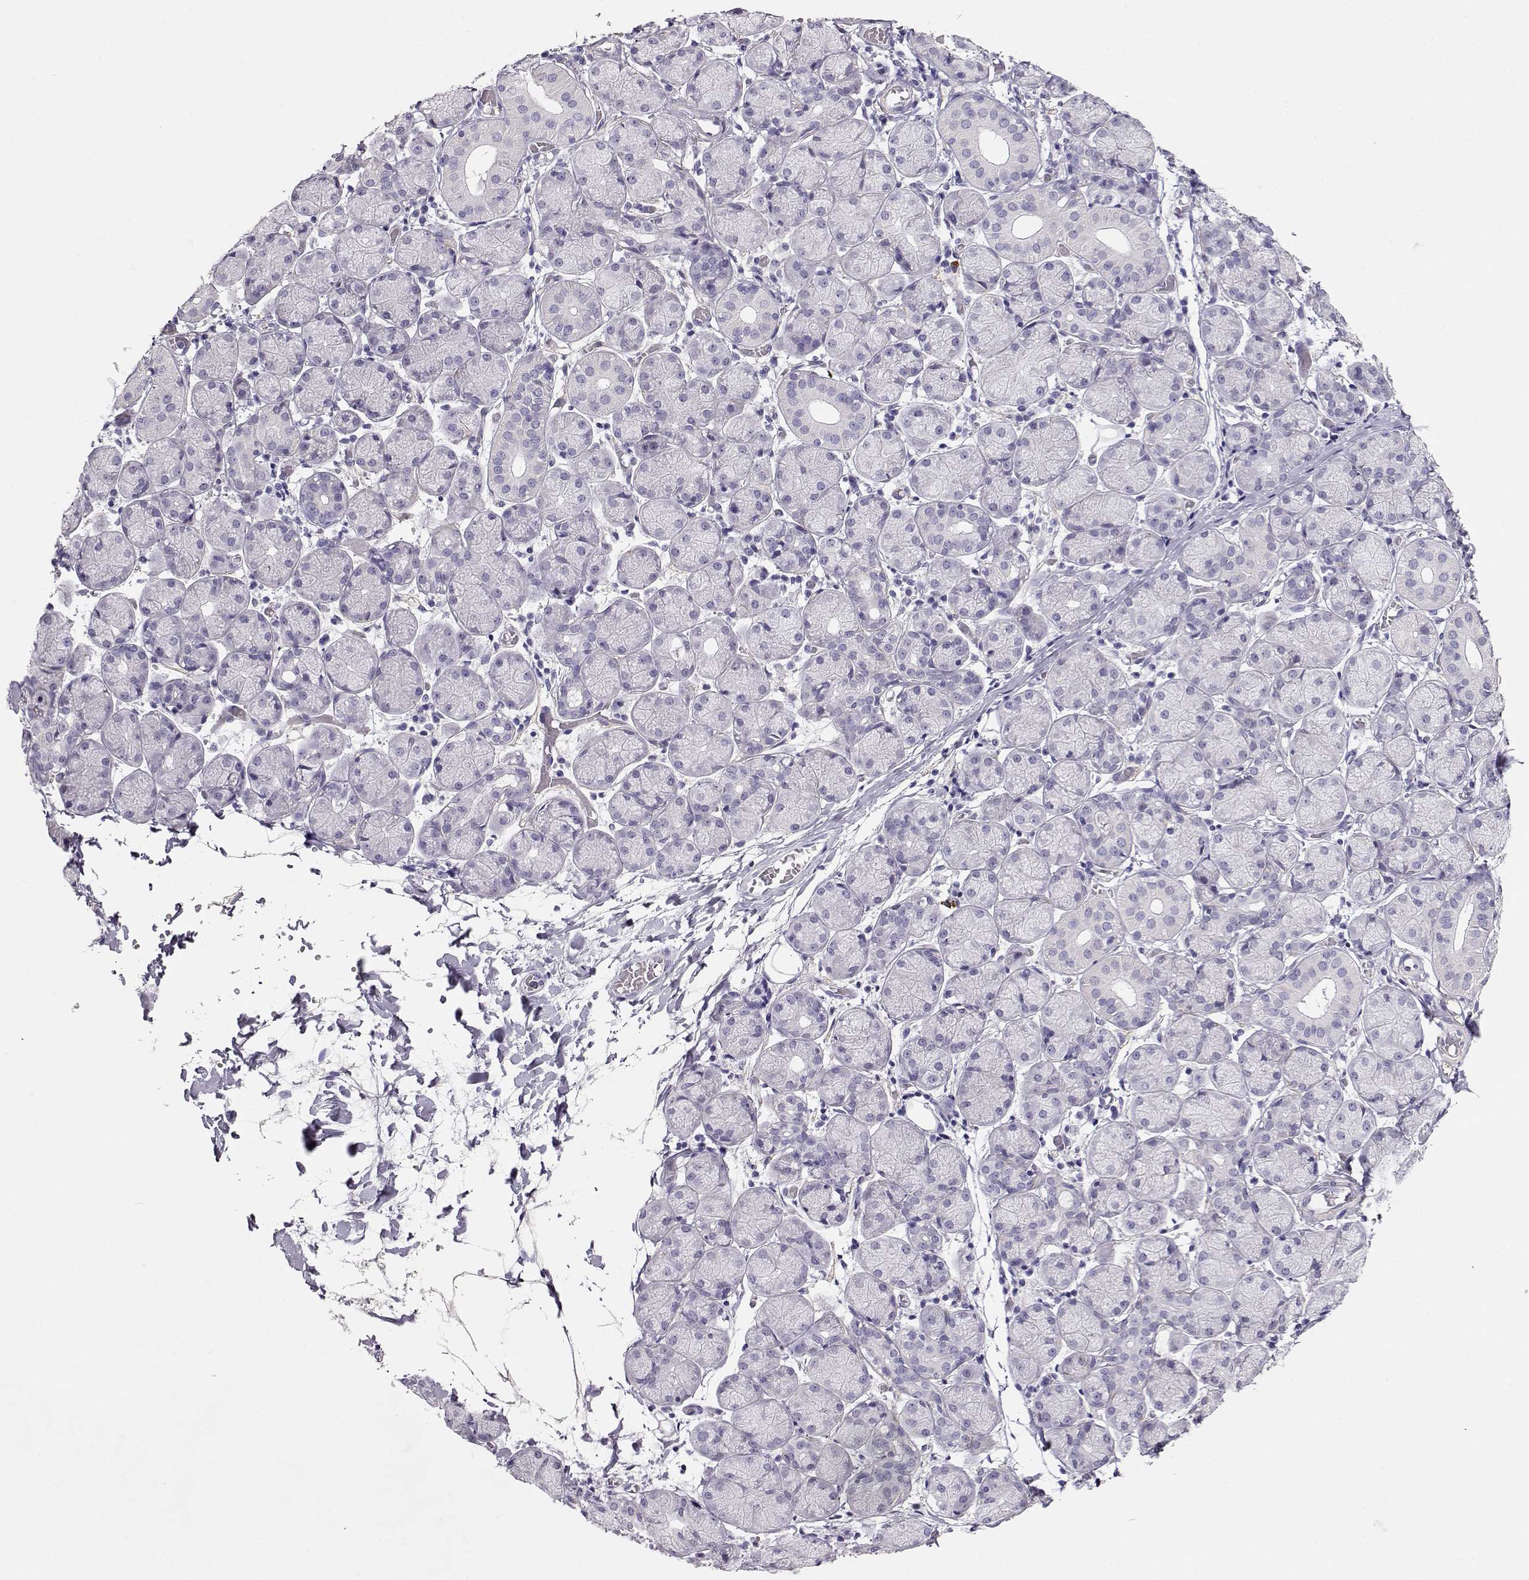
{"staining": {"intensity": "negative", "quantity": "none", "location": "none"}, "tissue": "salivary gland", "cell_type": "Glandular cells", "image_type": "normal", "snomed": [{"axis": "morphology", "description": "Normal tissue, NOS"}, {"axis": "topography", "description": "Salivary gland"}, {"axis": "topography", "description": "Peripheral nerve tissue"}], "caption": "Immunohistochemical staining of benign human salivary gland reveals no significant expression in glandular cells. Nuclei are stained in blue.", "gene": "RBM44", "patient": {"sex": "female", "age": 24}}